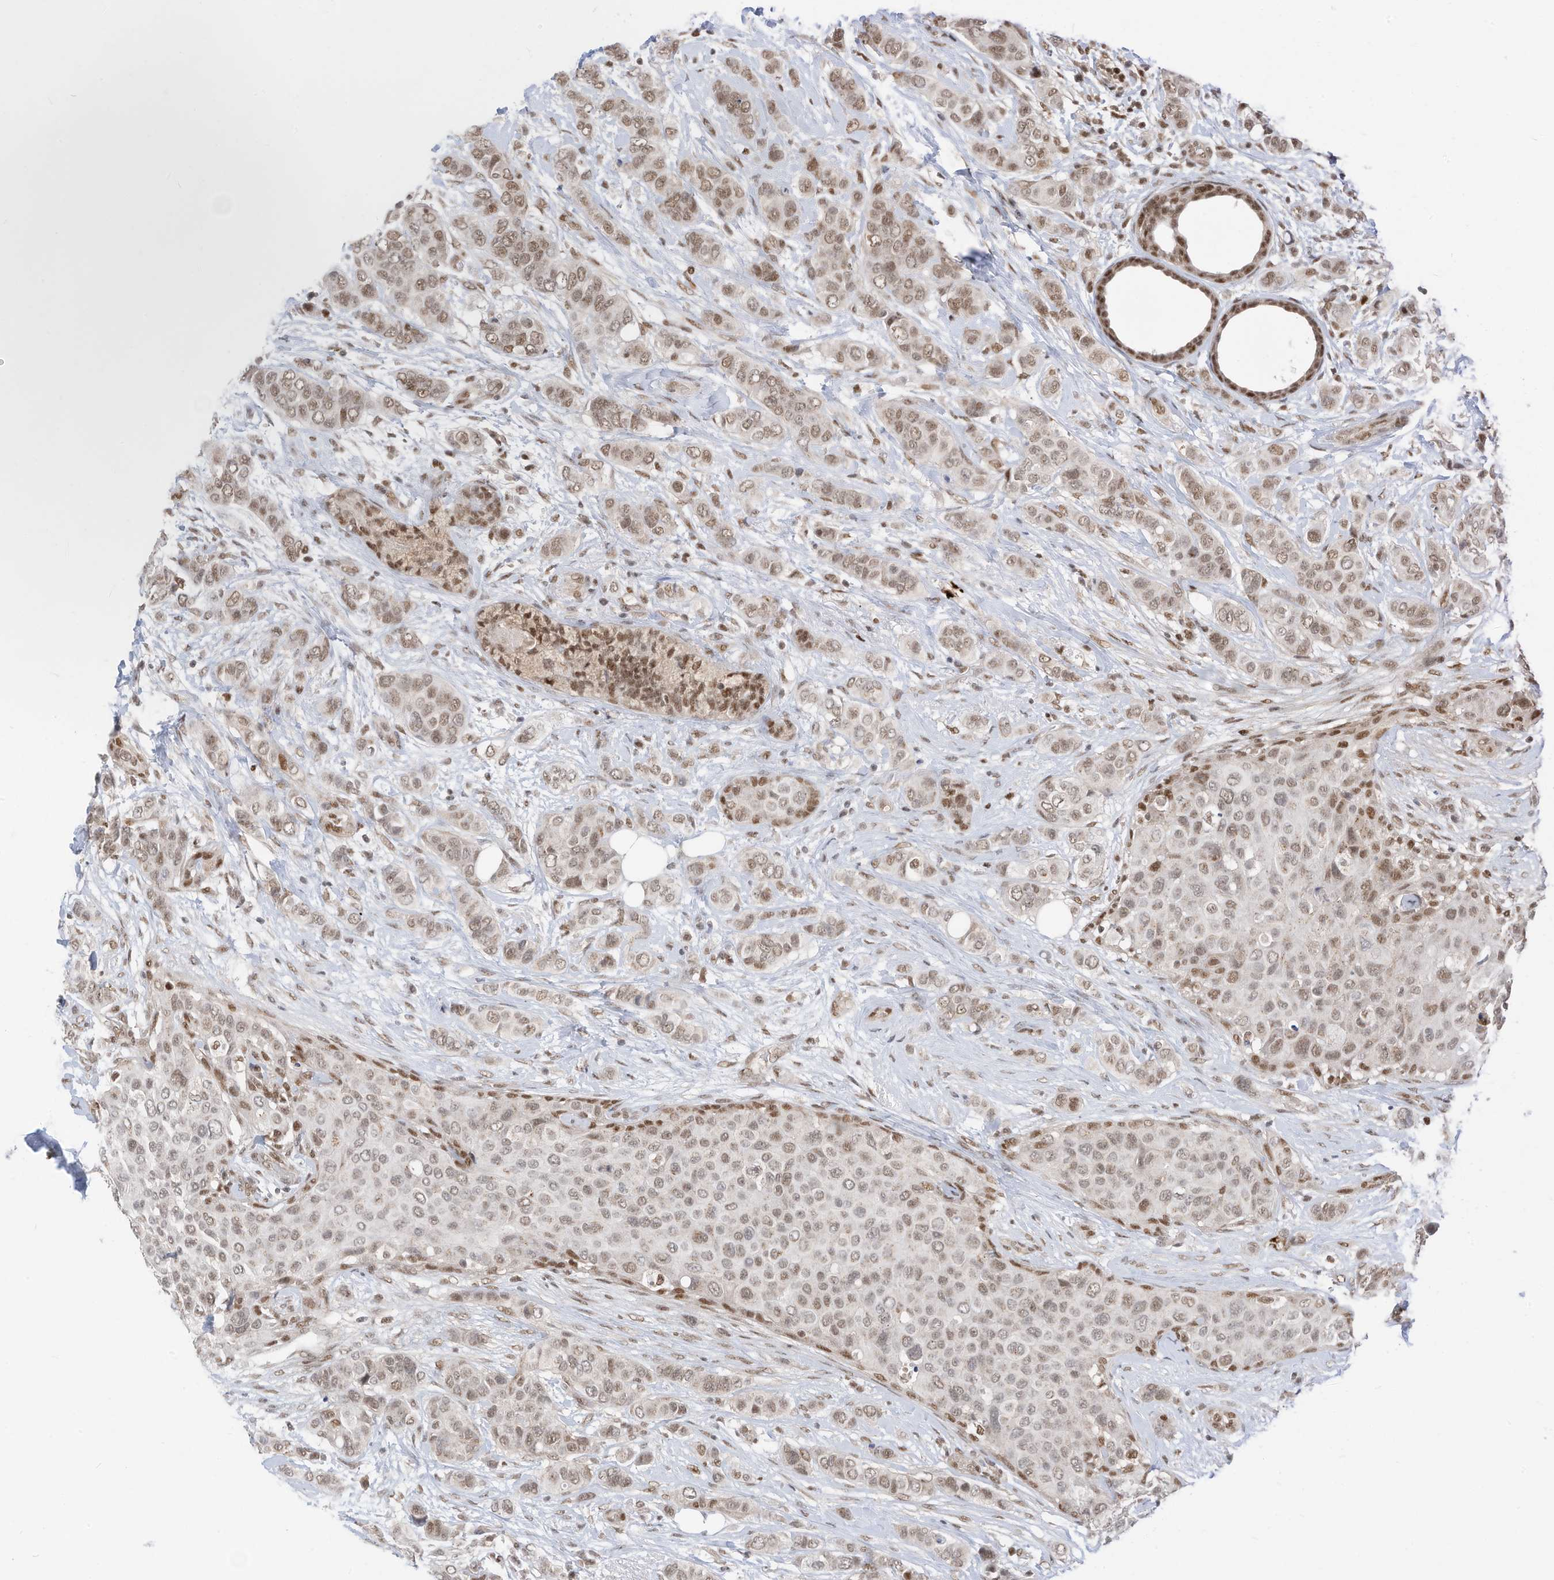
{"staining": {"intensity": "moderate", "quantity": ">75%", "location": "nuclear"}, "tissue": "breast cancer", "cell_type": "Tumor cells", "image_type": "cancer", "snomed": [{"axis": "morphology", "description": "Lobular carcinoma"}, {"axis": "topography", "description": "Breast"}], "caption": "Immunohistochemical staining of human breast lobular carcinoma demonstrates medium levels of moderate nuclear protein staining in approximately >75% of tumor cells.", "gene": "OGT", "patient": {"sex": "female", "age": 51}}